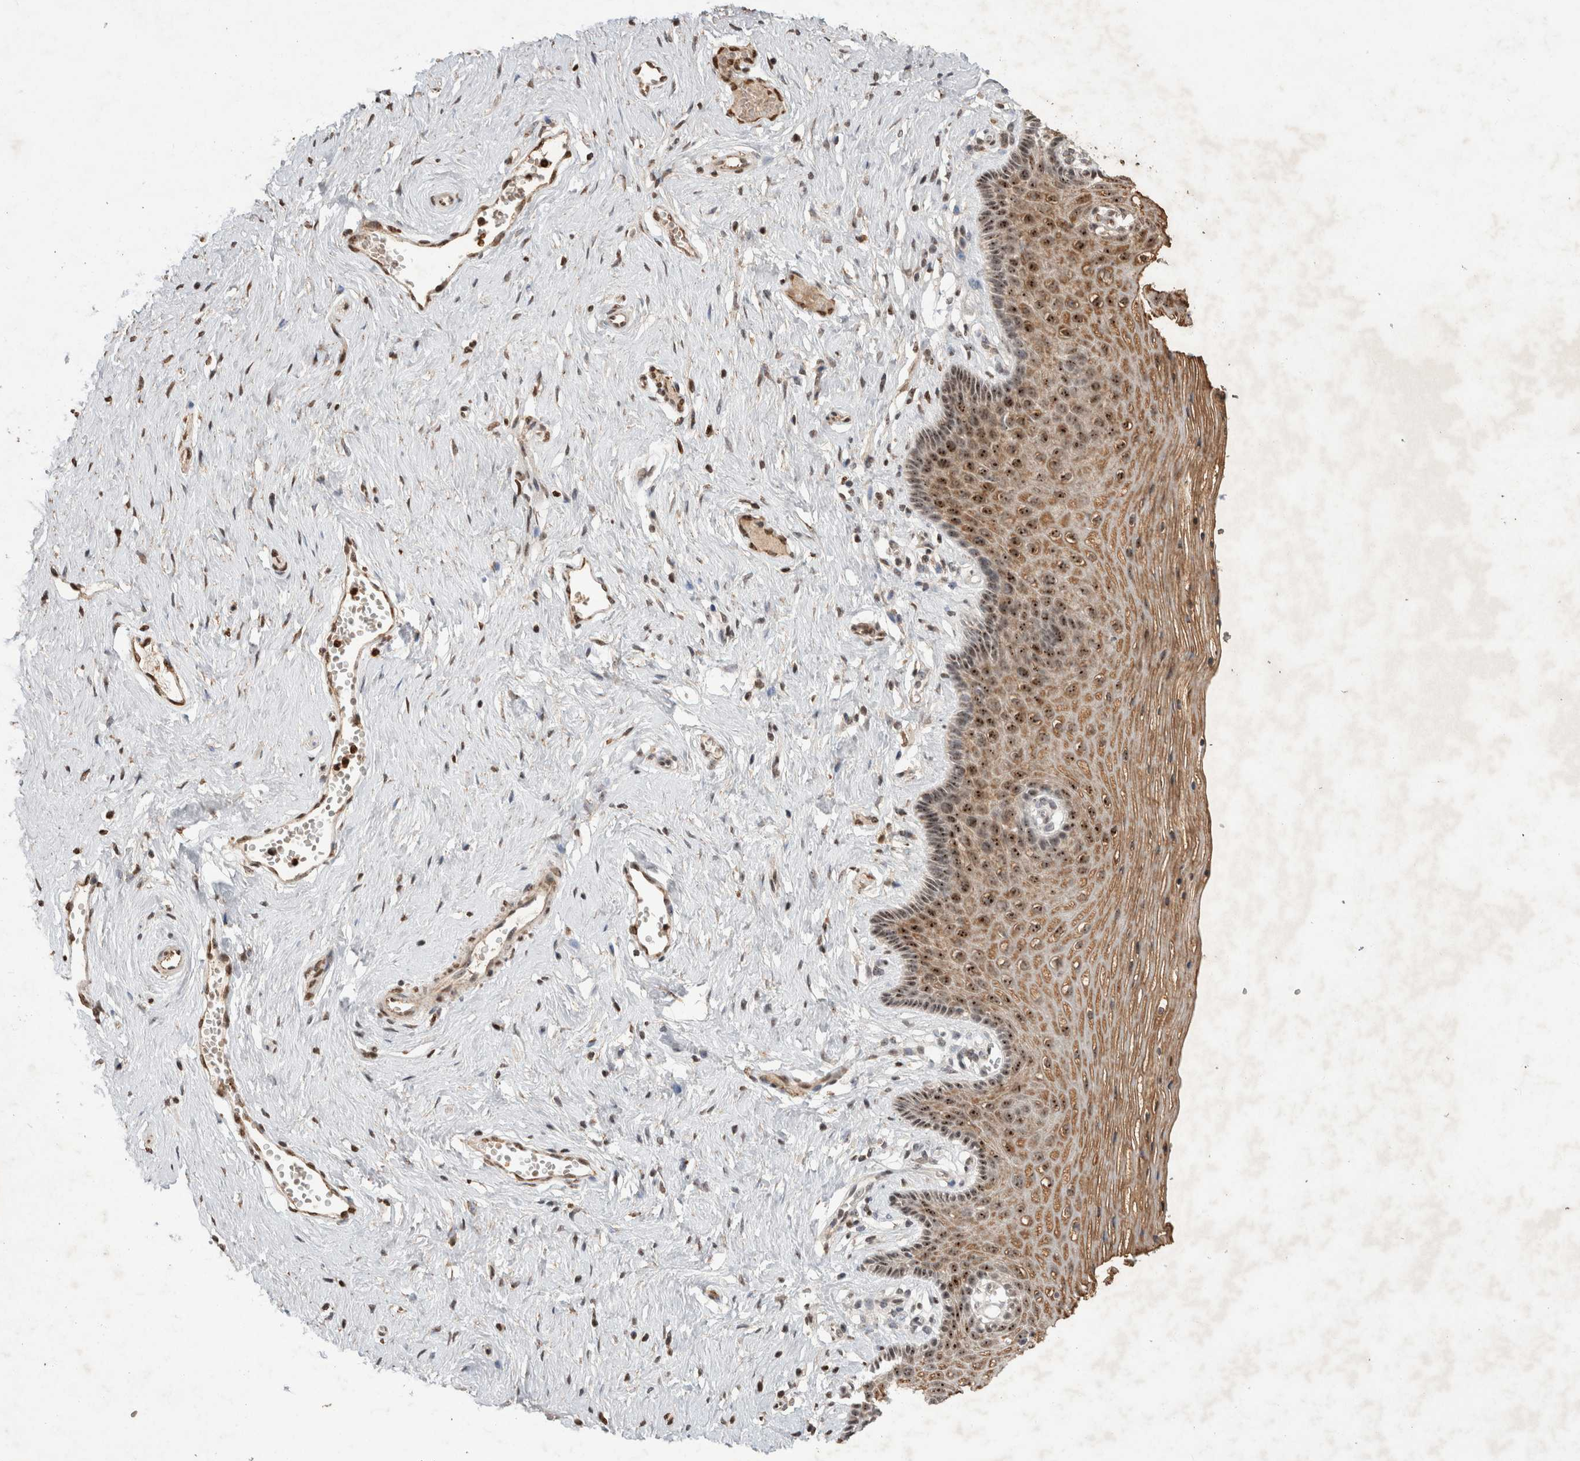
{"staining": {"intensity": "strong", "quantity": ">75%", "location": "cytoplasmic/membranous,nuclear"}, "tissue": "vagina", "cell_type": "Squamous epithelial cells", "image_type": "normal", "snomed": [{"axis": "morphology", "description": "Normal tissue, NOS"}, {"axis": "topography", "description": "Vagina"}], "caption": "A micrograph showing strong cytoplasmic/membranous,nuclear expression in approximately >75% of squamous epithelial cells in benign vagina, as visualized by brown immunohistochemical staining.", "gene": "STK11", "patient": {"sex": "female", "age": 32}}